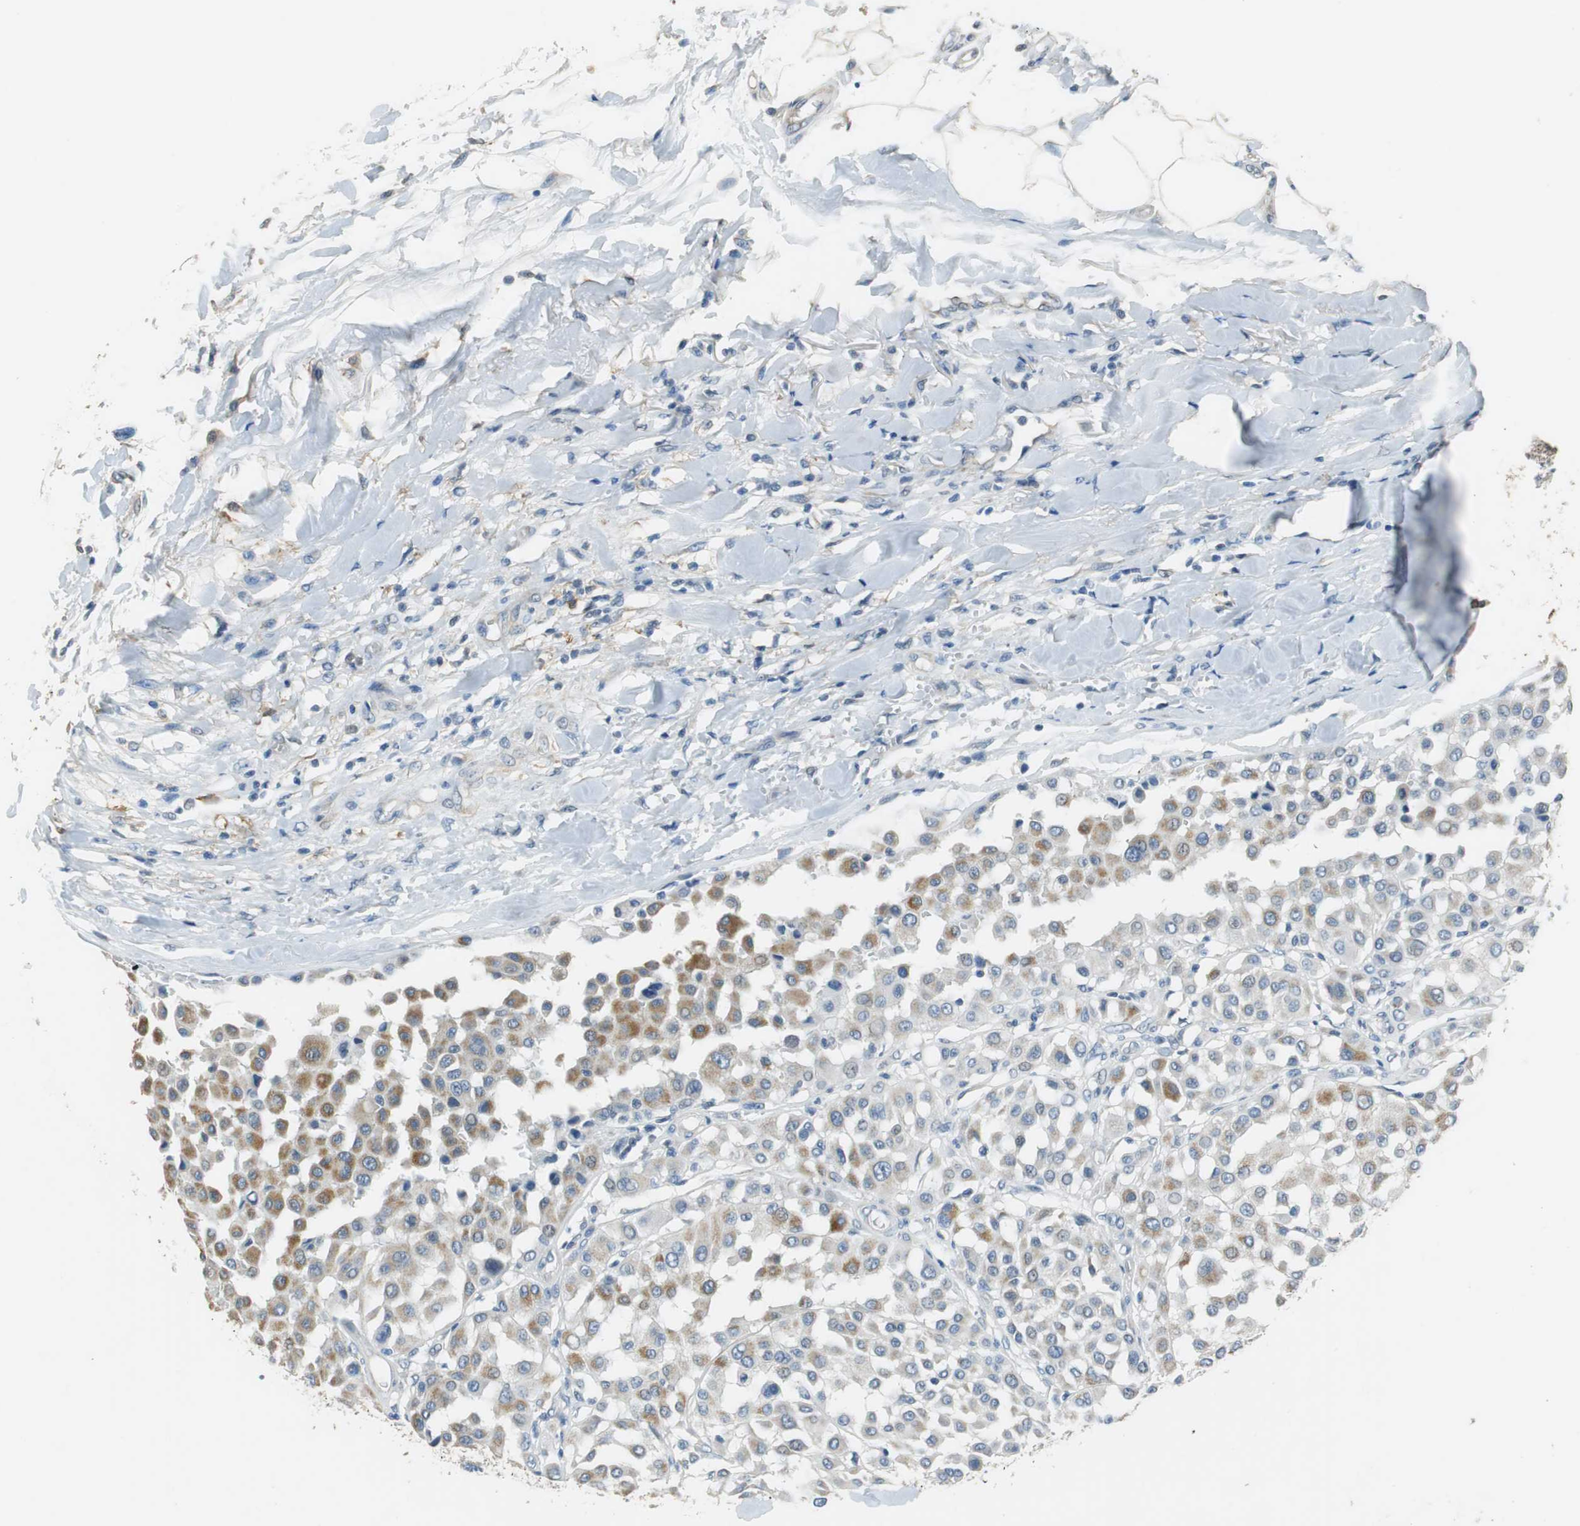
{"staining": {"intensity": "moderate", "quantity": "25%-75%", "location": "cytoplasmic/membranous"}, "tissue": "melanoma", "cell_type": "Tumor cells", "image_type": "cancer", "snomed": [{"axis": "morphology", "description": "Malignant melanoma, Metastatic site"}, {"axis": "topography", "description": "Soft tissue"}], "caption": "DAB immunohistochemical staining of human malignant melanoma (metastatic site) demonstrates moderate cytoplasmic/membranous protein positivity in approximately 25%-75% of tumor cells. The staining is performed using DAB (3,3'-diaminobenzidine) brown chromogen to label protein expression. The nuclei are counter-stained blue using hematoxylin.", "gene": "ALDH4A1", "patient": {"sex": "male", "age": 41}}